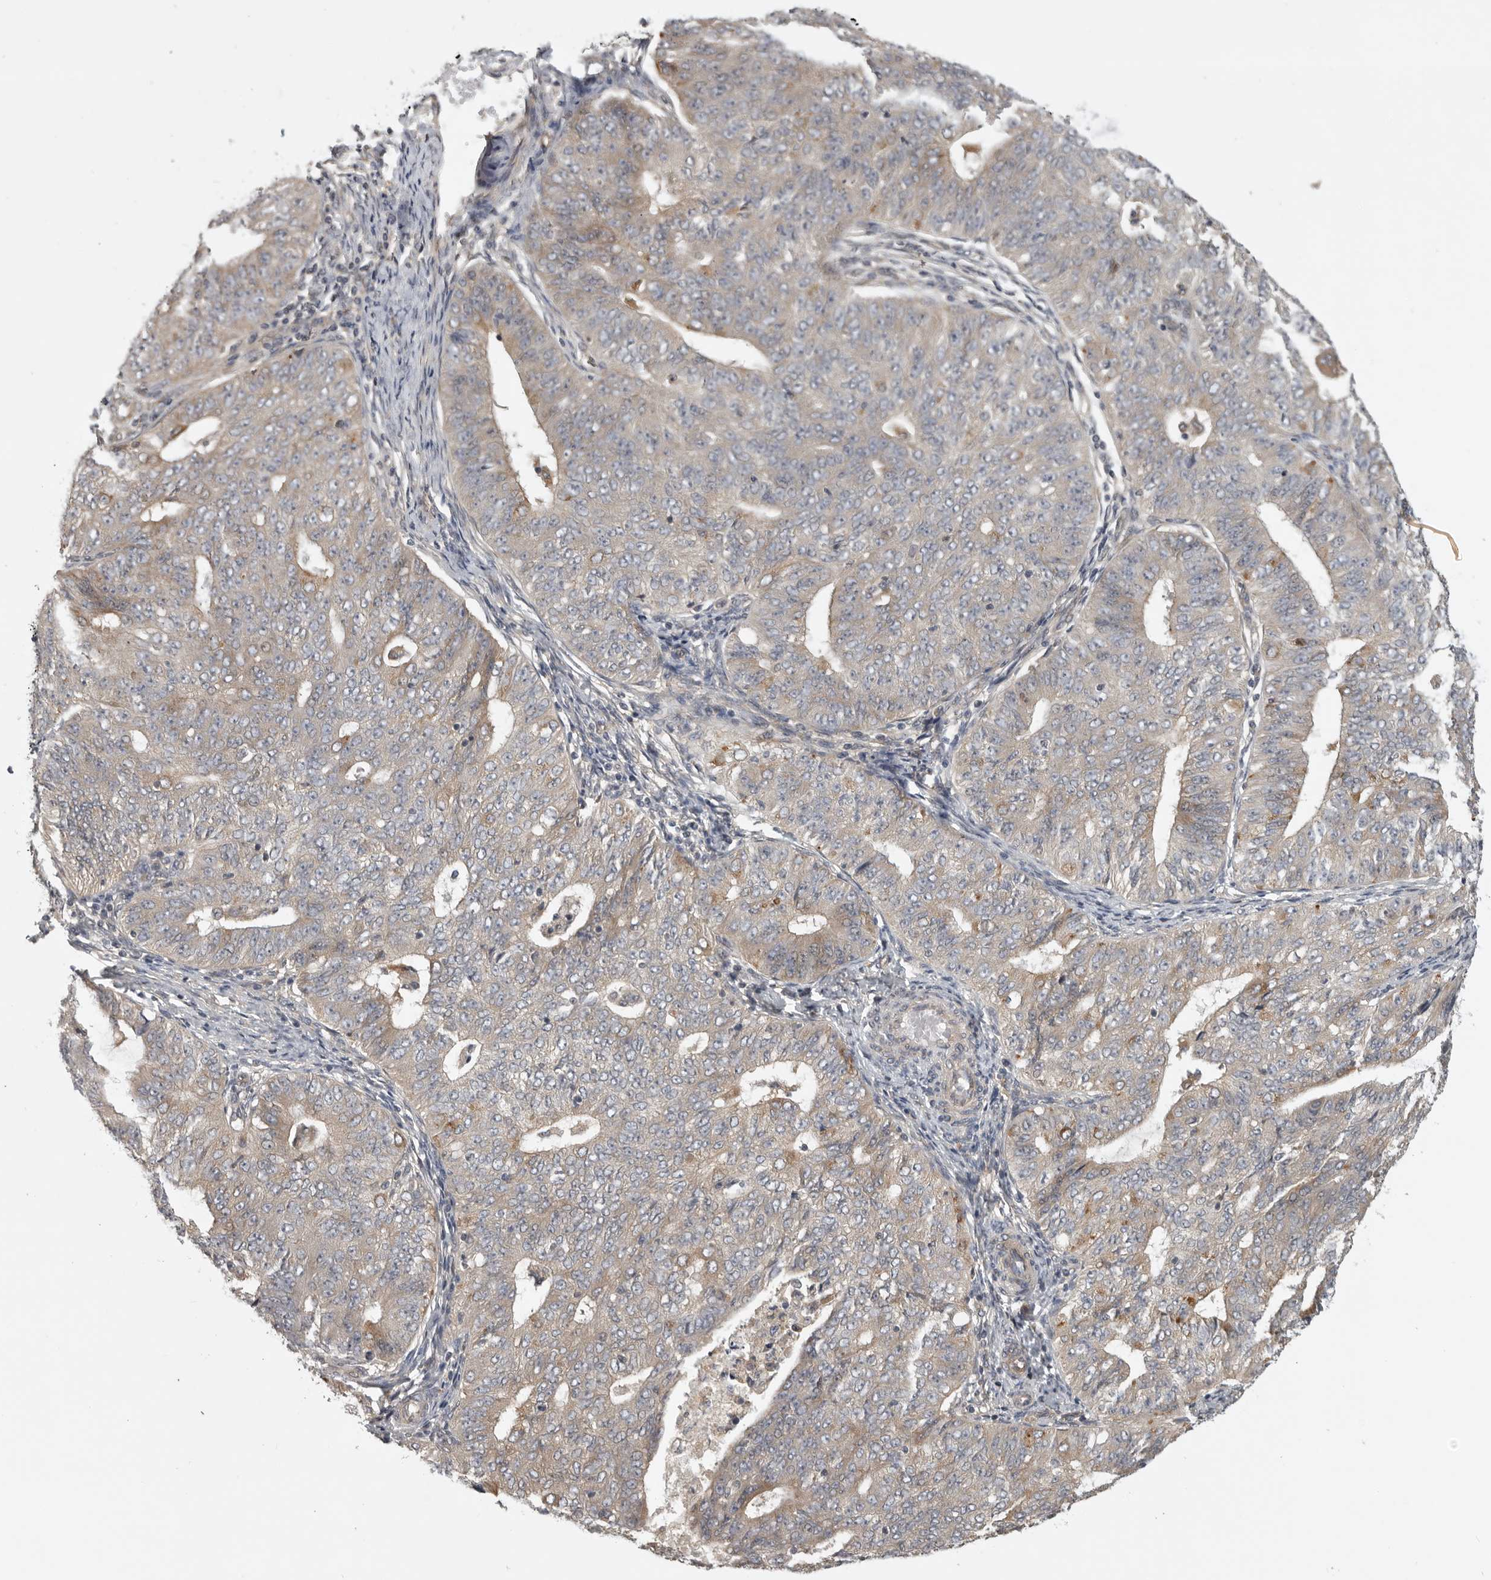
{"staining": {"intensity": "weak", "quantity": "25%-75%", "location": "cytoplasmic/membranous"}, "tissue": "endometrial cancer", "cell_type": "Tumor cells", "image_type": "cancer", "snomed": [{"axis": "morphology", "description": "Adenocarcinoma, NOS"}, {"axis": "topography", "description": "Endometrium"}], "caption": "High-power microscopy captured an immunohistochemistry (IHC) photomicrograph of endometrial adenocarcinoma, revealing weak cytoplasmic/membranous expression in about 25%-75% of tumor cells.", "gene": "CUEDC1", "patient": {"sex": "female", "age": 32}}